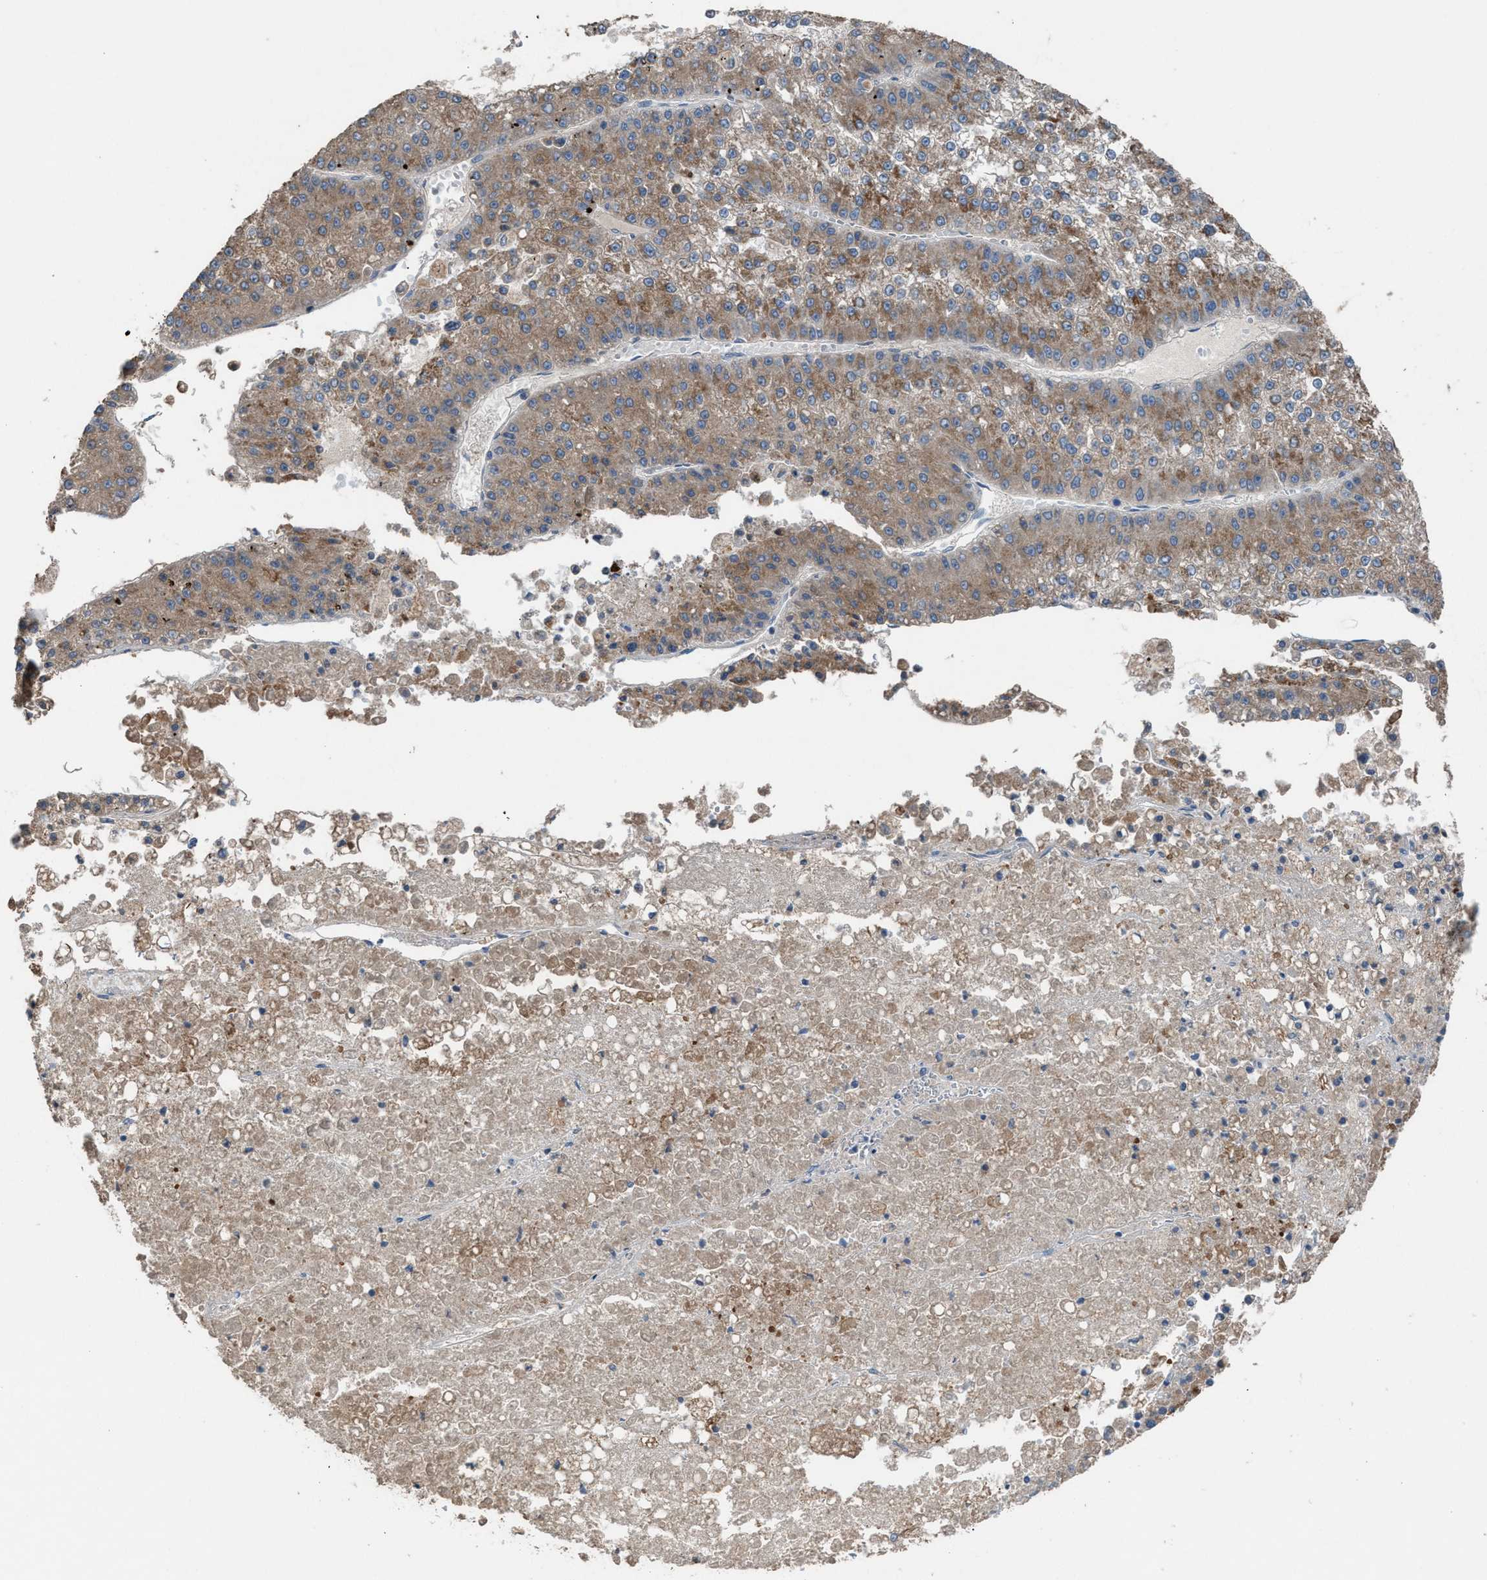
{"staining": {"intensity": "moderate", "quantity": ">75%", "location": "cytoplasmic/membranous"}, "tissue": "liver cancer", "cell_type": "Tumor cells", "image_type": "cancer", "snomed": [{"axis": "morphology", "description": "Carcinoma, Hepatocellular, NOS"}, {"axis": "topography", "description": "Liver"}], "caption": "Brown immunohistochemical staining in hepatocellular carcinoma (liver) demonstrates moderate cytoplasmic/membranous staining in approximately >75% of tumor cells.", "gene": "TPK1", "patient": {"sex": "female", "age": 73}}